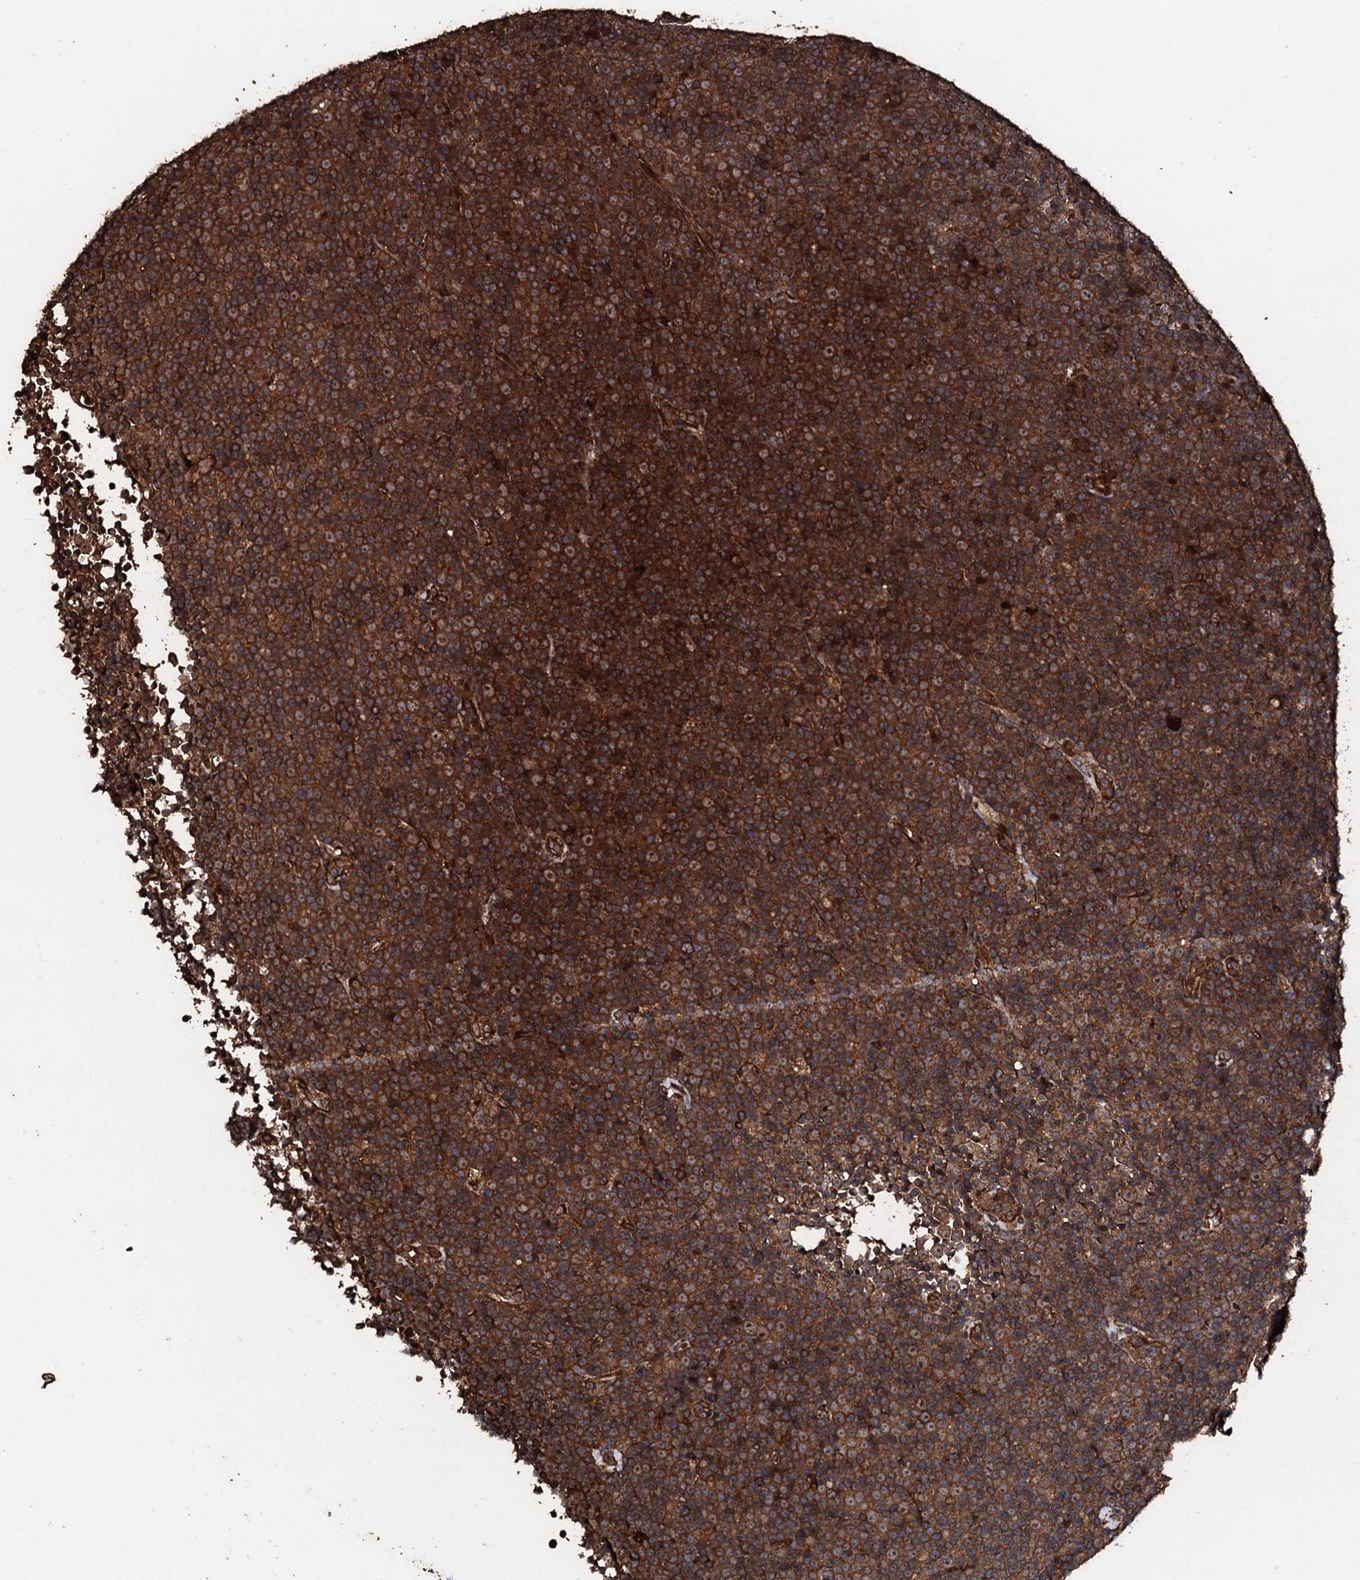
{"staining": {"intensity": "strong", "quantity": ">75%", "location": "cytoplasmic/membranous"}, "tissue": "lymphoma", "cell_type": "Tumor cells", "image_type": "cancer", "snomed": [{"axis": "morphology", "description": "Malignant lymphoma, non-Hodgkin's type, Low grade"}, {"axis": "topography", "description": "Lymph node"}], "caption": "Protein expression analysis of human lymphoma reveals strong cytoplasmic/membranous expression in approximately >75% of tumor cells. (DAB IHC, brown staining for protein, blue staining for nuclei).", "gene": "KIF18A", "patient": {"sex": "female", "age": 67}}